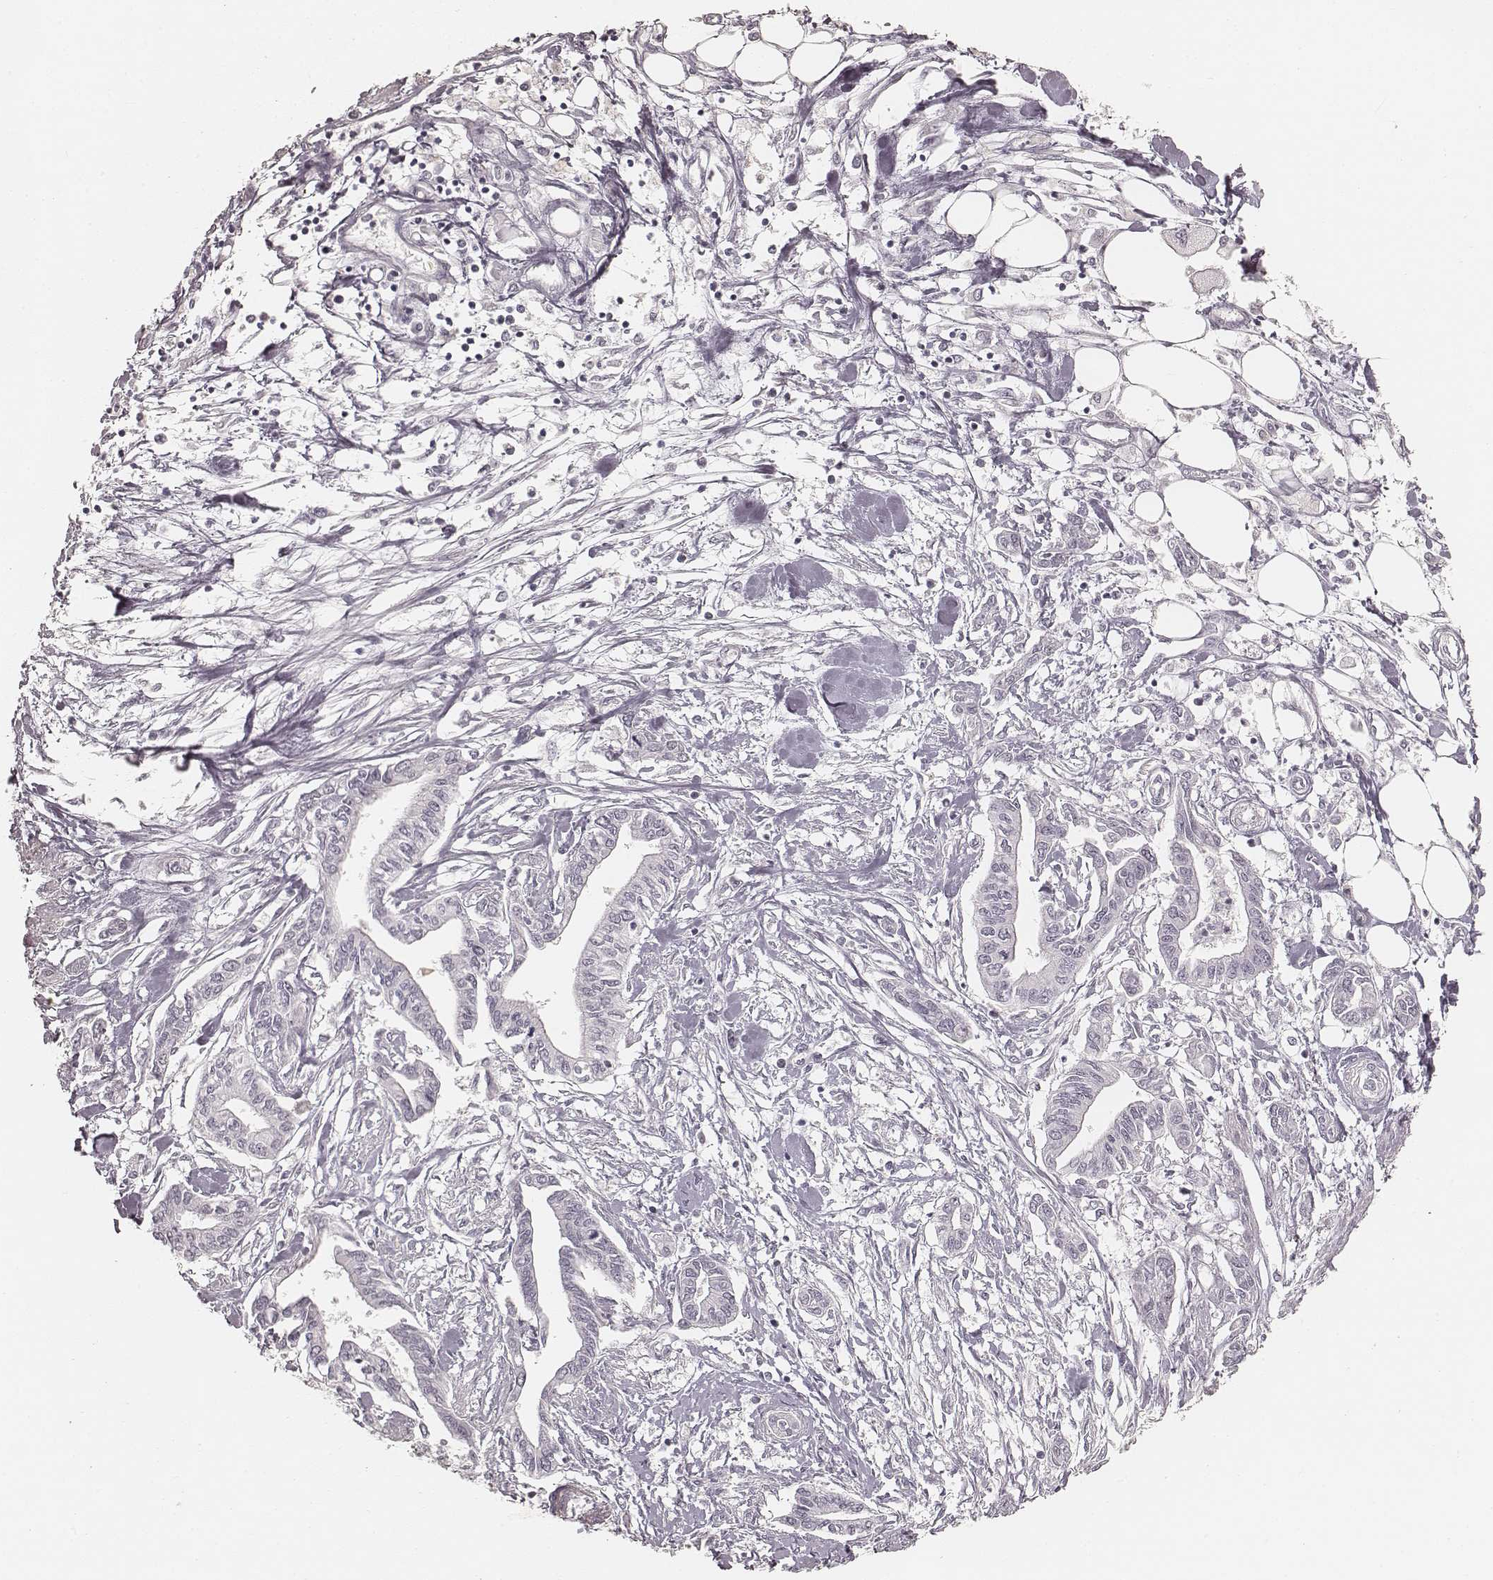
{"staining": {"intensity": "negative", "quantity": "none", "location": "none"}, "tissue": "pancreatic cancer", "cell_type": "Tumor cells", "image_type": "cancer", "snomed": [{"axis": "morphology", "description": "Adenocarcinoma, NOS"}, {"axis": "topography", "description": "Pancreas"}], "caption": "The micrograph exhibits no staining of tumor cells in pancreatic cancer. (Stains: DAB (3,3'-diaminobenzidine) immunohistochemistry (IHC) with hematoxylin counter stain, Microscopy: brightfield microscopy at high magnification).", "gene": "TEX37", "patient": {"sex": "male", "age": 60}}